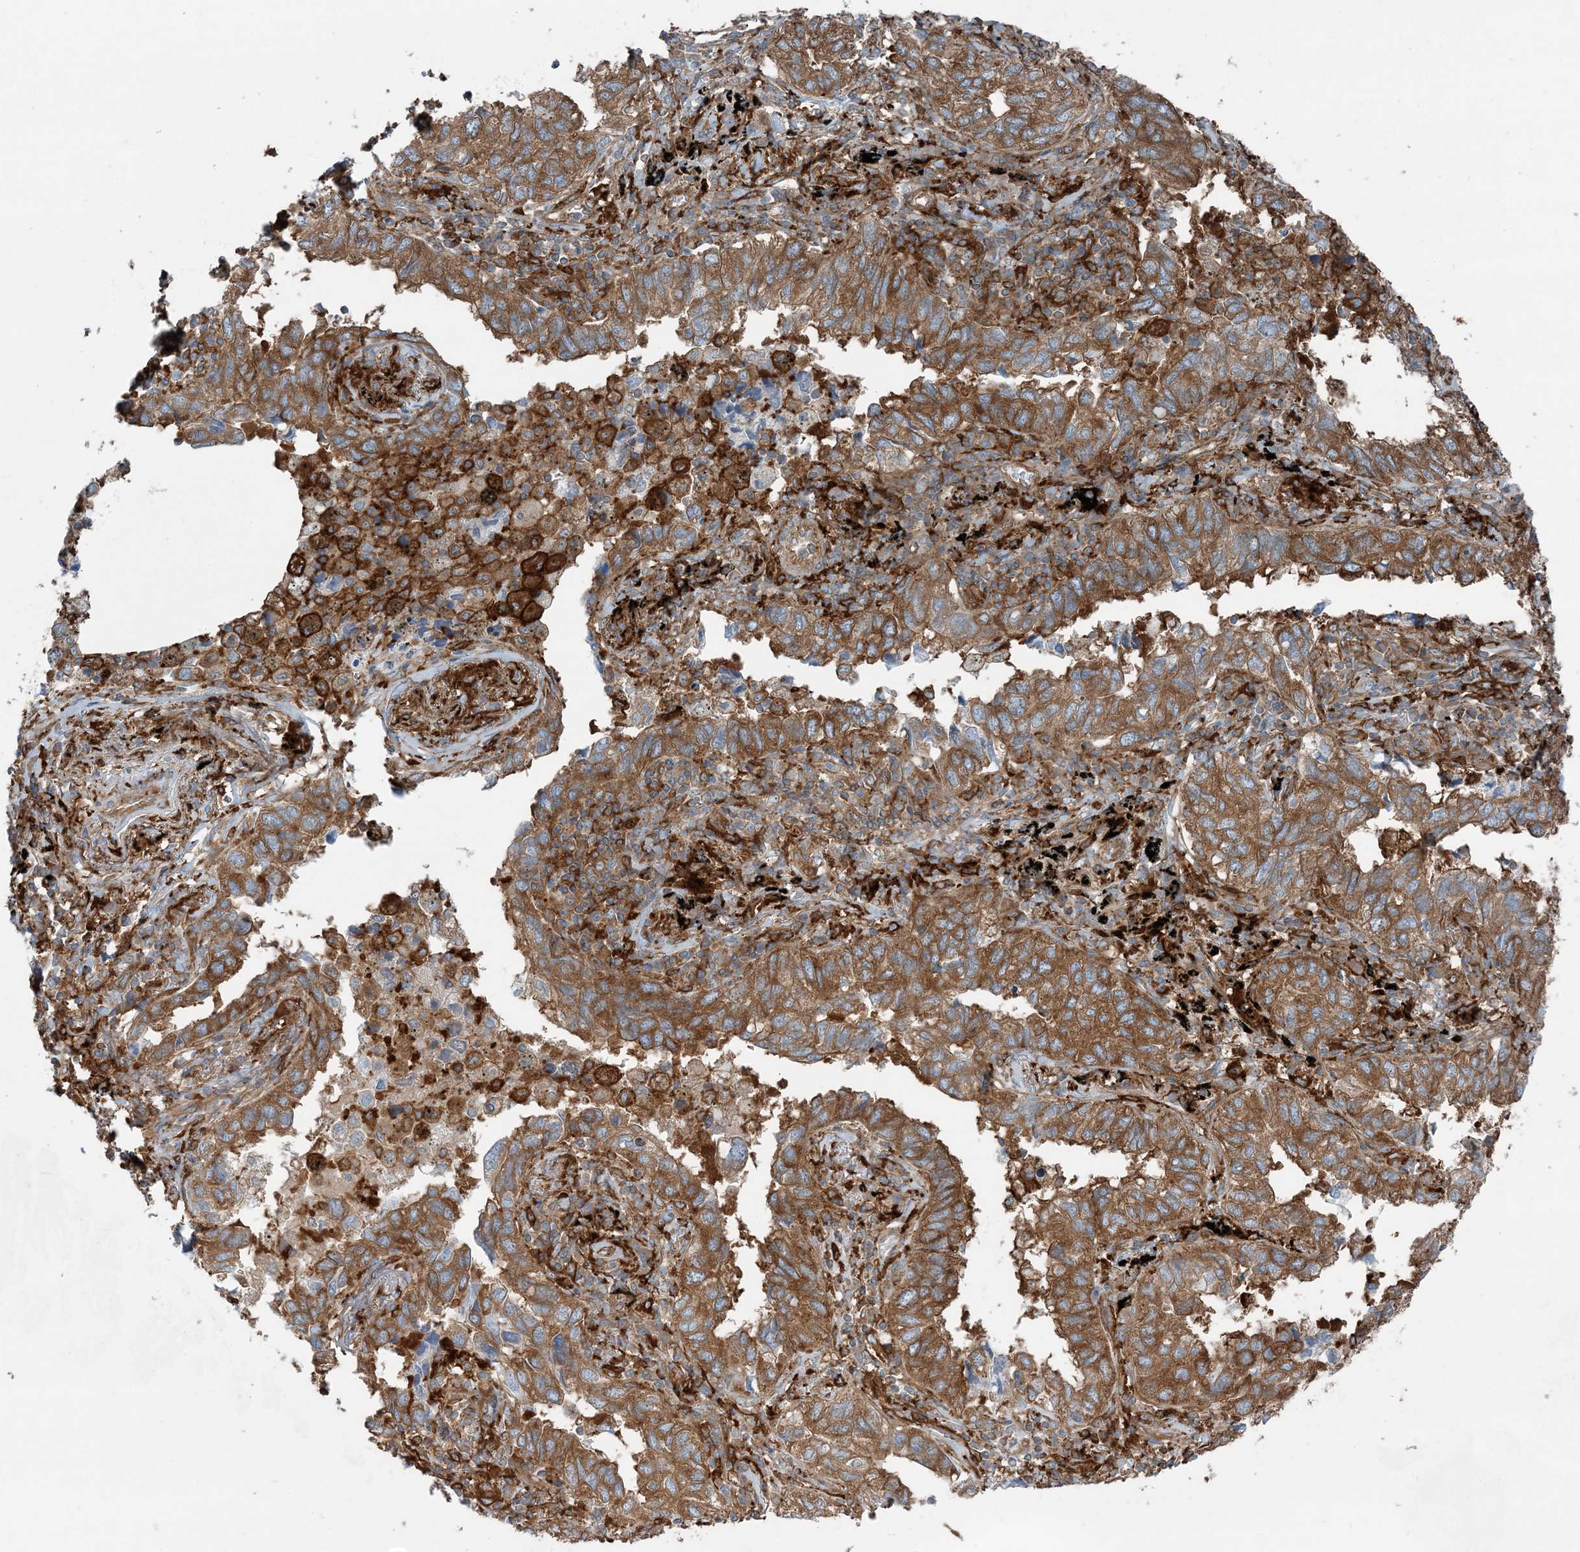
{"staining": {"intensity": "moderate", "quantity": ">75%", "location": "cytoplasmic/membranous"}, "tissue": "lung cancer", "cell_type": "Tumor cells", "image_type": "cancer", "snomed": [{"axis": "morphology", "description": "Adenocarcinoma, NOS"}, {"axis": "topography", "description": "Lung"}], "caption": "Protein staining demonstrates moderate cytoplasmic/membranous expression in approximately >75% of tumor cells in lung cancer (adenocarcinoma).", "gene": "SNX2", "patient": {"sex": "male", "age": 65}}